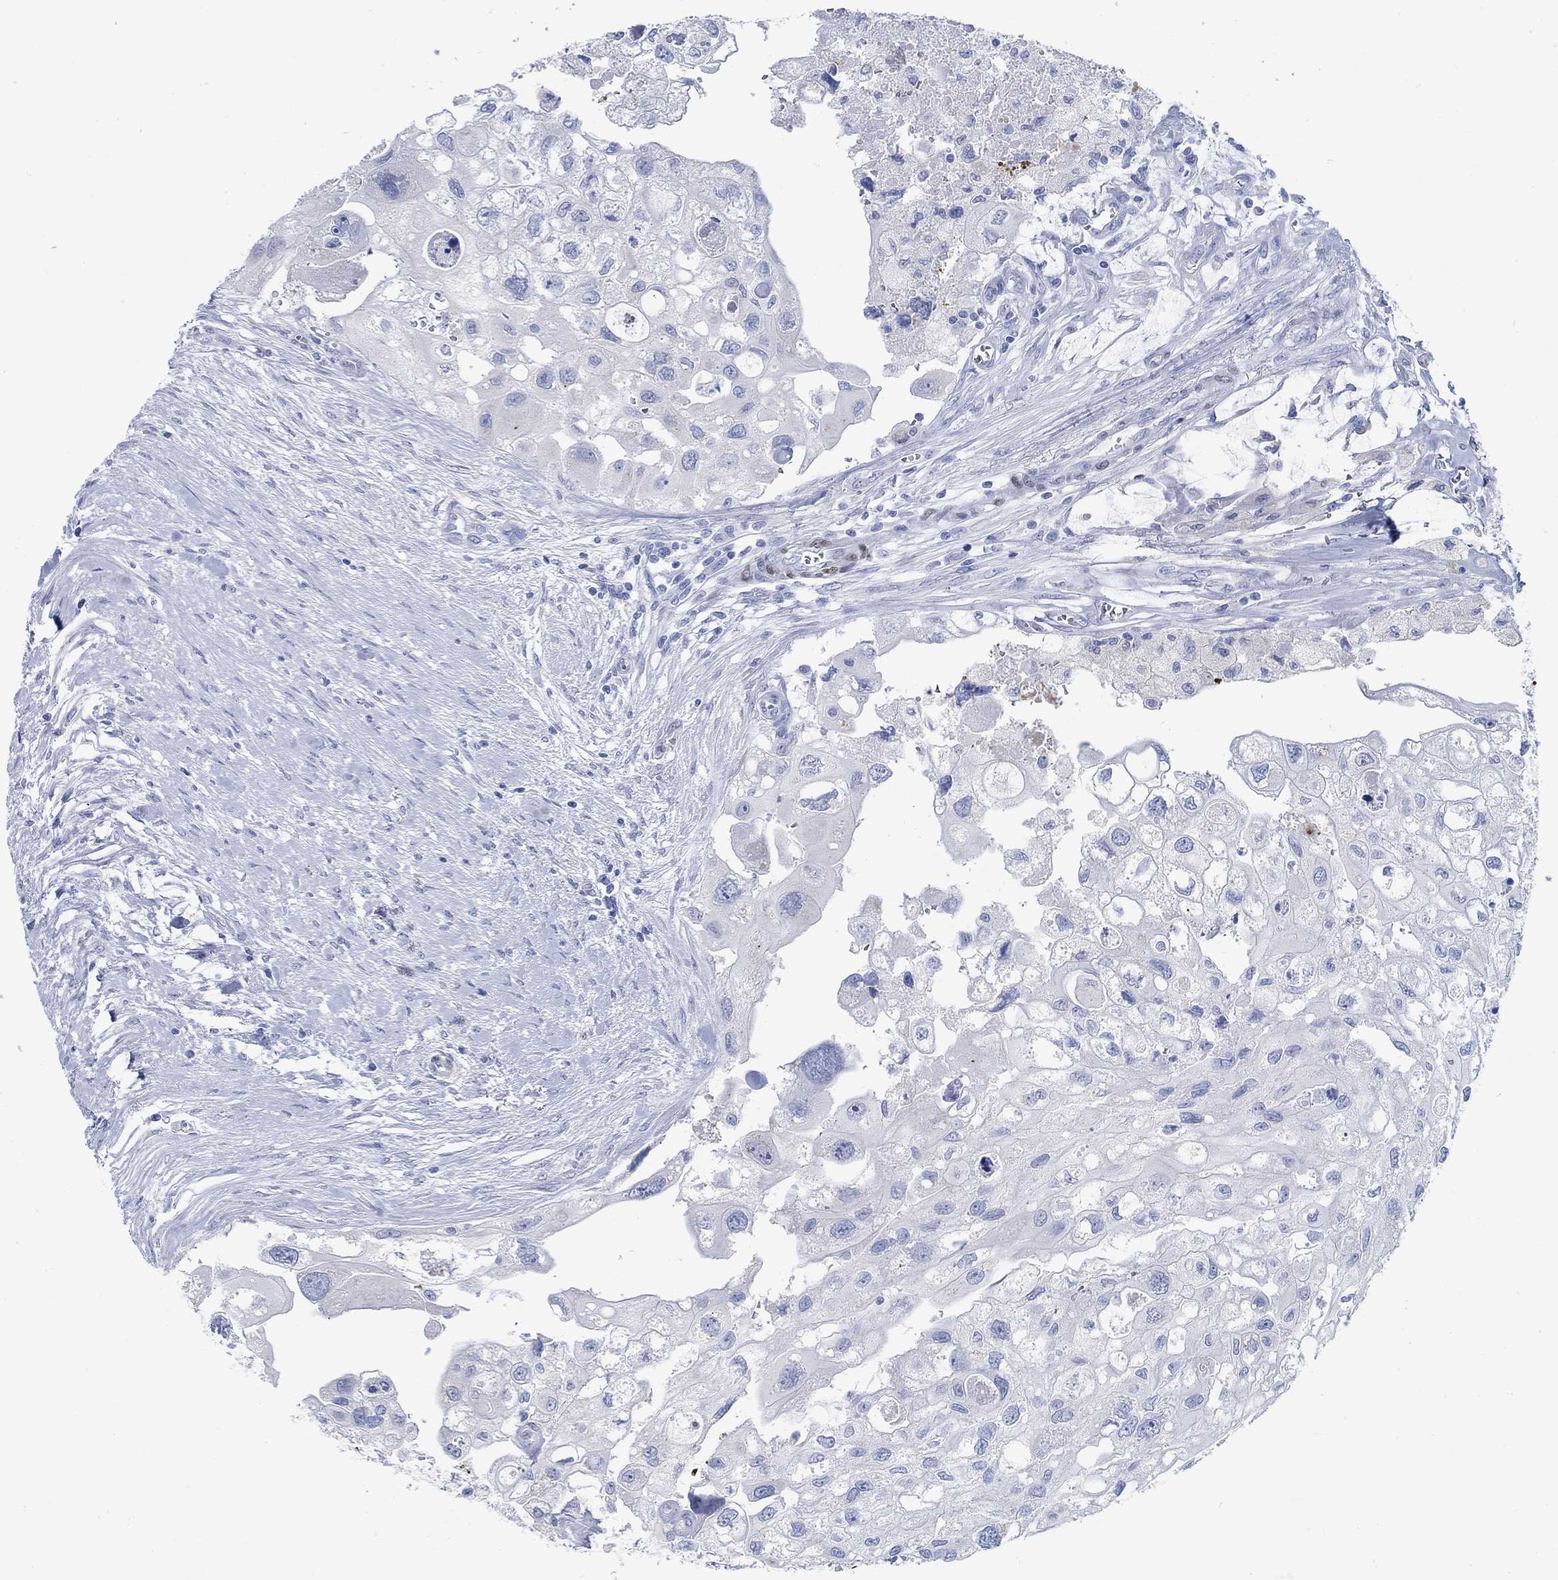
{"staining": {"intensity": "negative", "quantity": "none", "location": "none"}, "tissue": "urothelial cancer", "cell_type": "Tumor cells", "image_type": "cancer", "snomed": [{"axis": "morphology", "description": "Urothelial carcinoma, High grade"}, {"axis": "topography", "description": "Urinary bladder"}], "caption": "Urothelial carcinoma (high-grade) was stained to show a protein in brown. There is no significant staining in tumor cells.", "gene": "RBM20", "patient": {"sex": "male", "age": 59}}